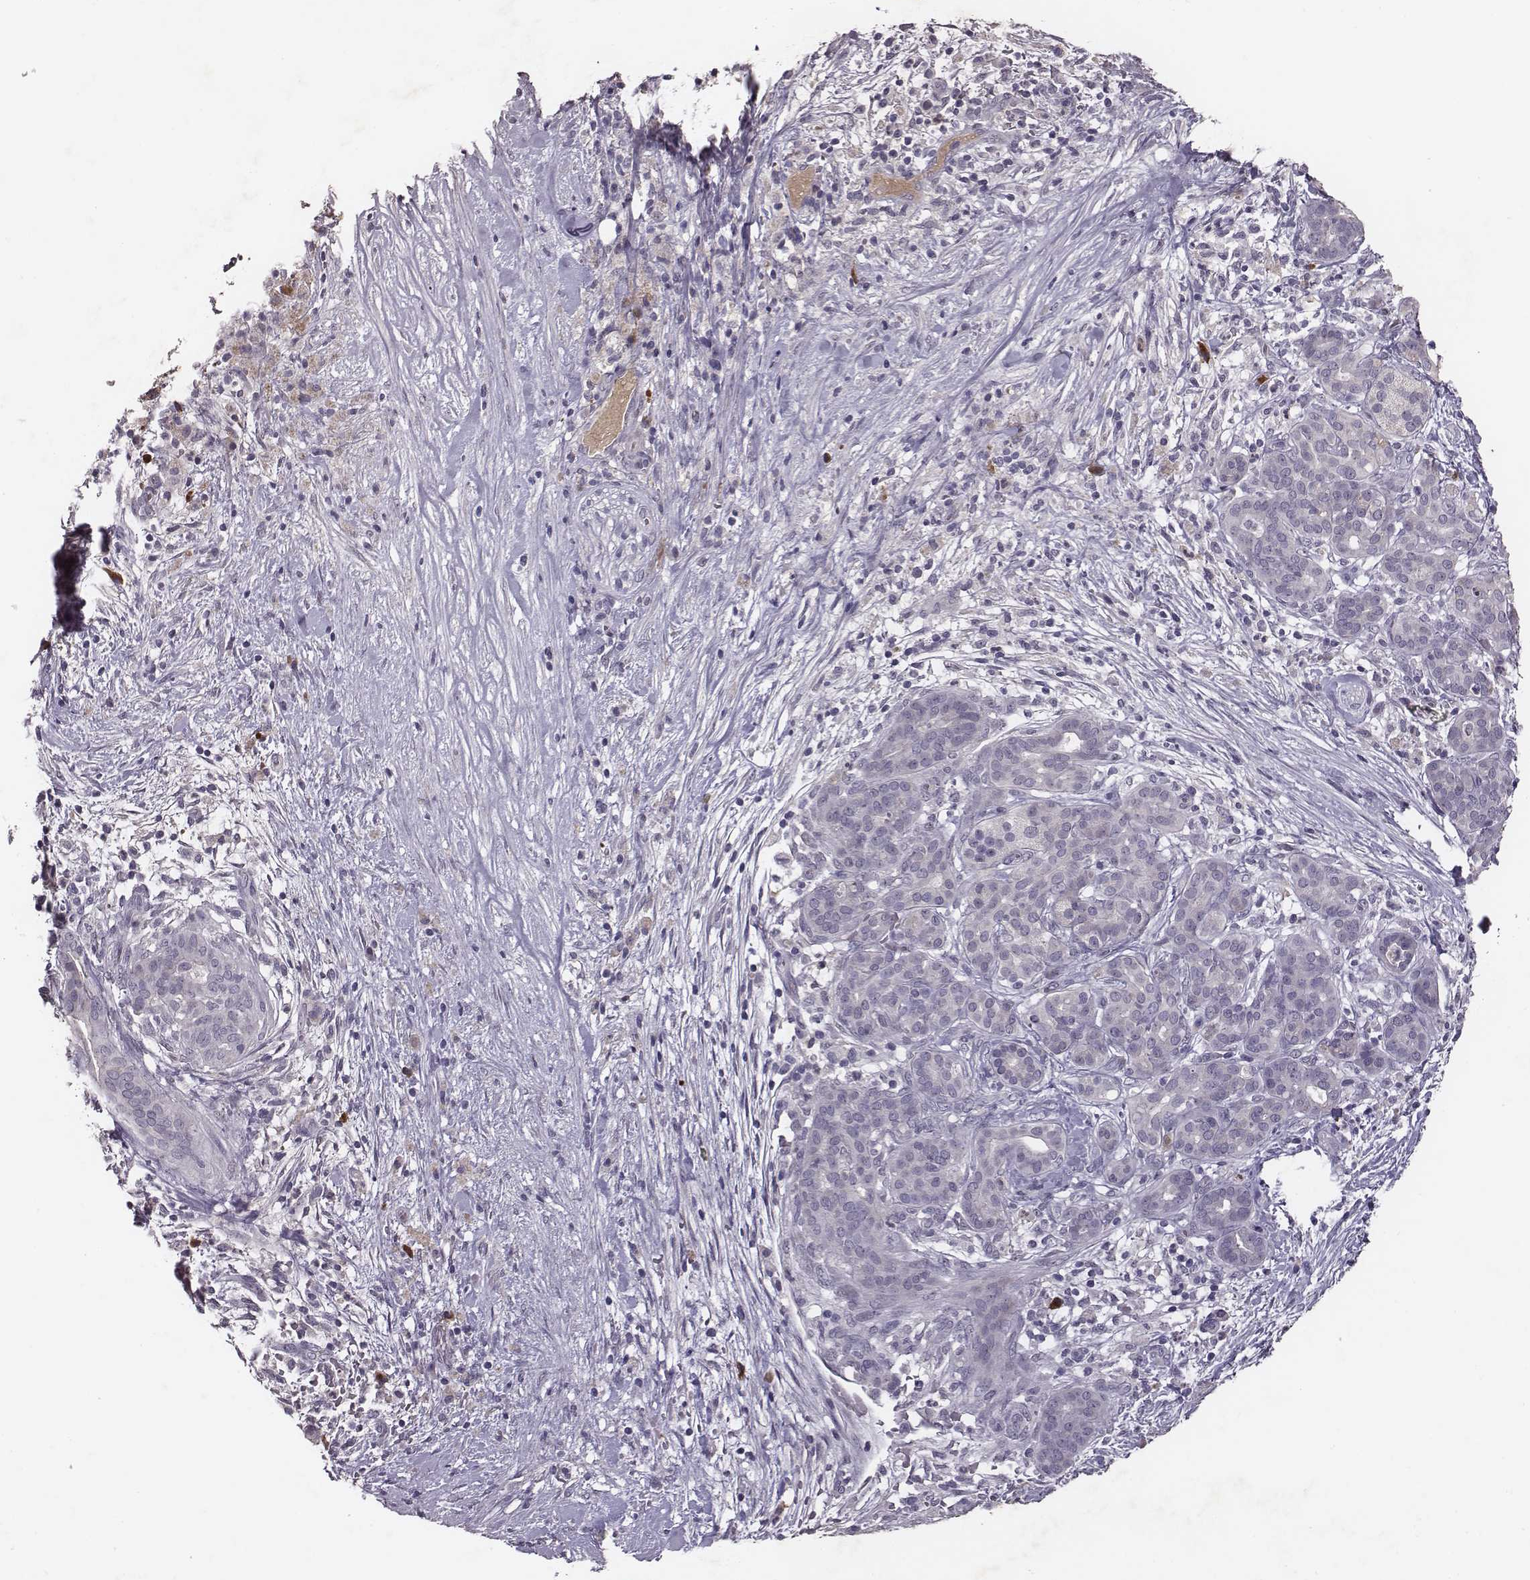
{"staining": {"intensity": "negative", "quantity": "none", "location": "none"}, "tissue": "pancreatic cancer", "cell_type": "Tumor cells", "image_type": "cancer", "snomed": [{"axis": "morphology", "description": "Adenocarcinoma, NOS"}, {"axis": "topography", "description": "Pancreas"}], "caption": "High power microscopy photomicrograph of an immunohistochemistry (IHC) photomicrograph of pancreatic cancer, revealing no significant staining in tumor cells.", "gene": "SLC22A6", "patient": {"sex": "male", "age": 44}}